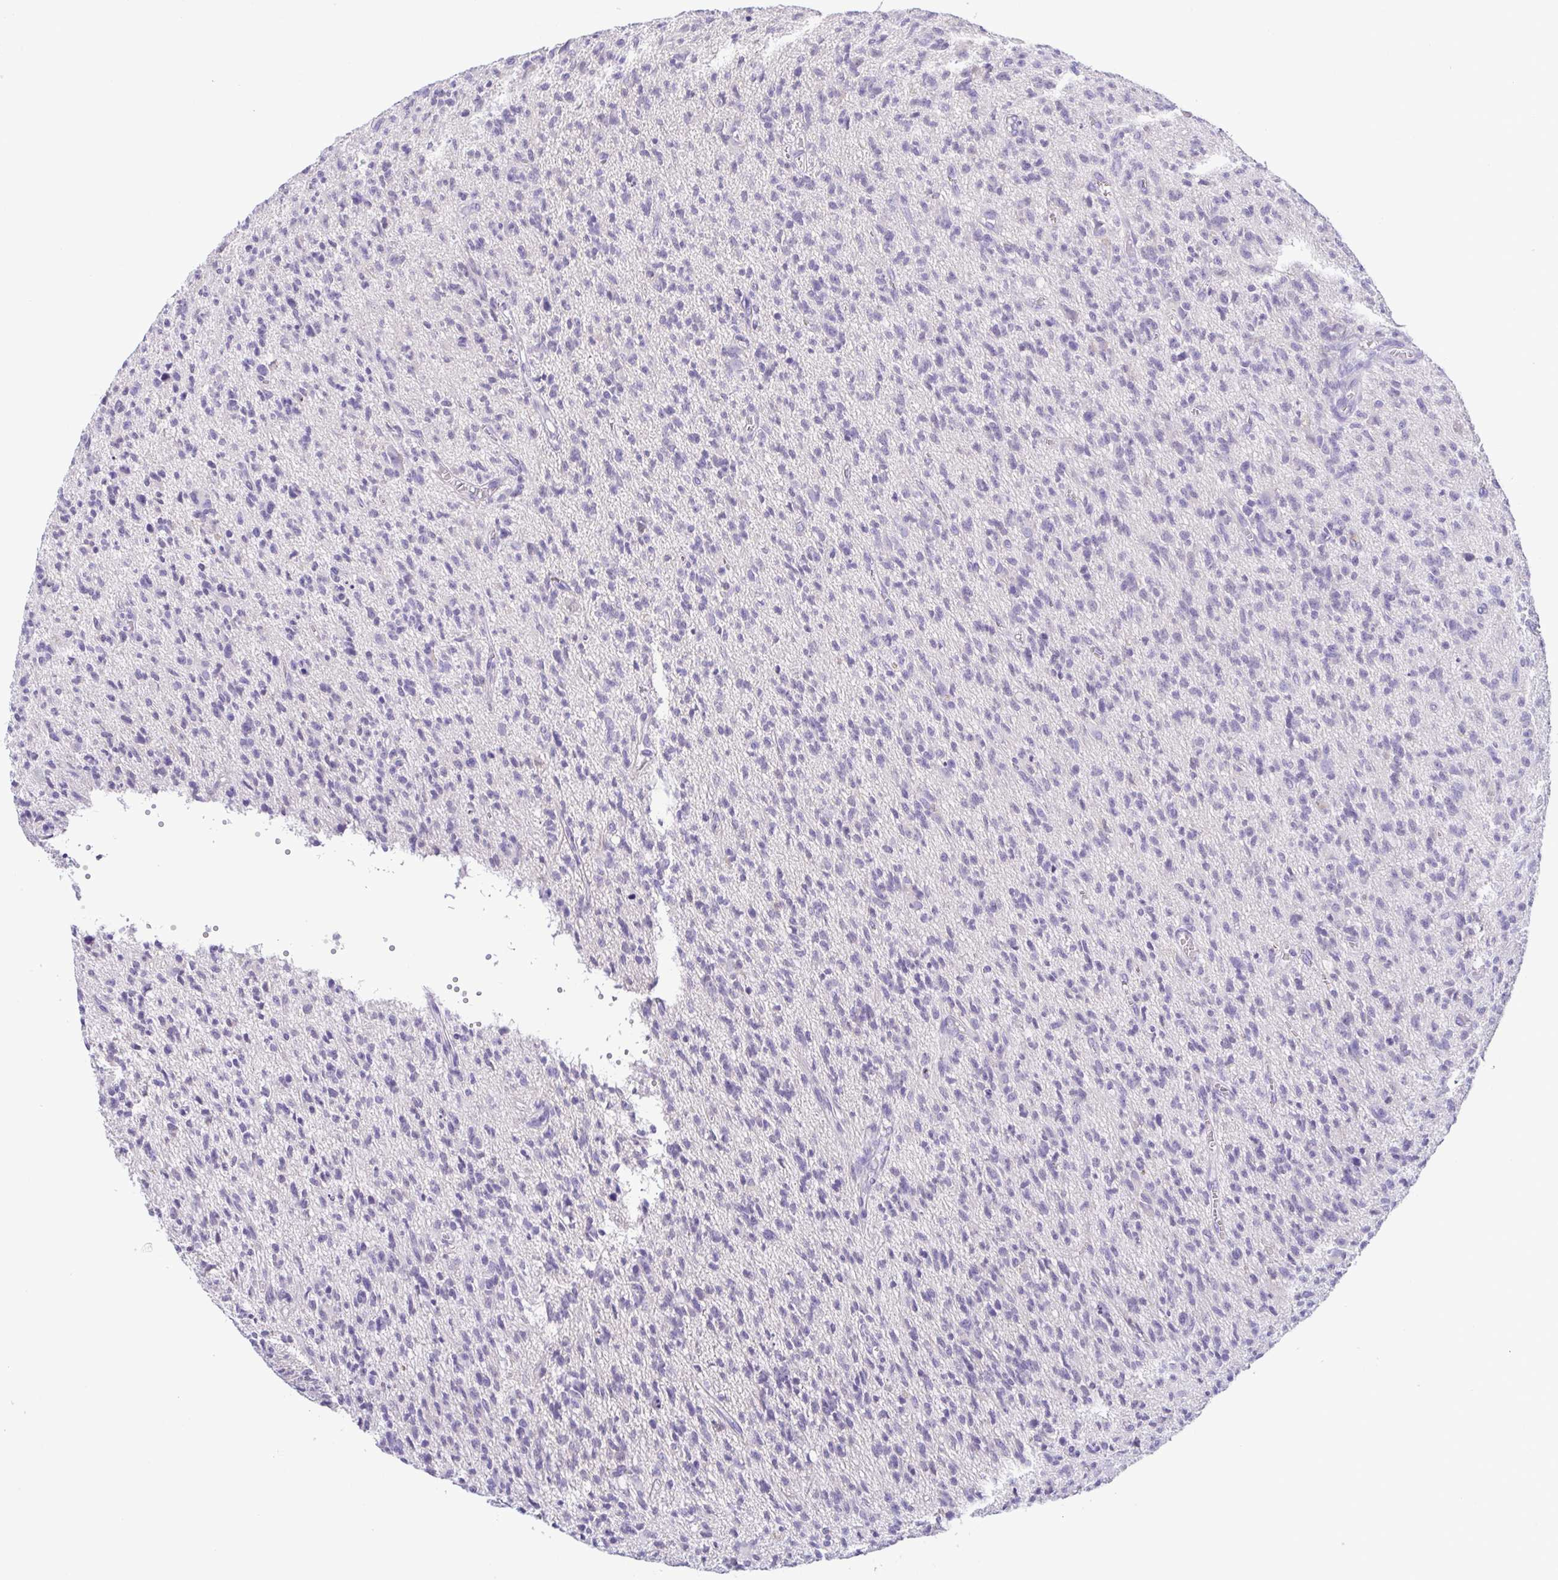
{"staining": {"intensity": "negative", "quantity": "none", "location": "none"}, "tissue": "glioma", "cell_type": "Tumor cells", "image_type": "cancer", "snomed": [{"axis": "morphology", "description": "Glioma, malignant, Low grade"}, {"axis": "topography", "description": "Brain"}], "caption": "DAB (3,3'-diaminobenzidine) immunohistochemical staining of human malignant low-grade glioma demonstrates no significant positivity in tumor cells. (Immunohistochemistry, brightfield microscopy, high magnification).", "gene": "LDHC", "patient": {"sex": "male", "age": 64}}